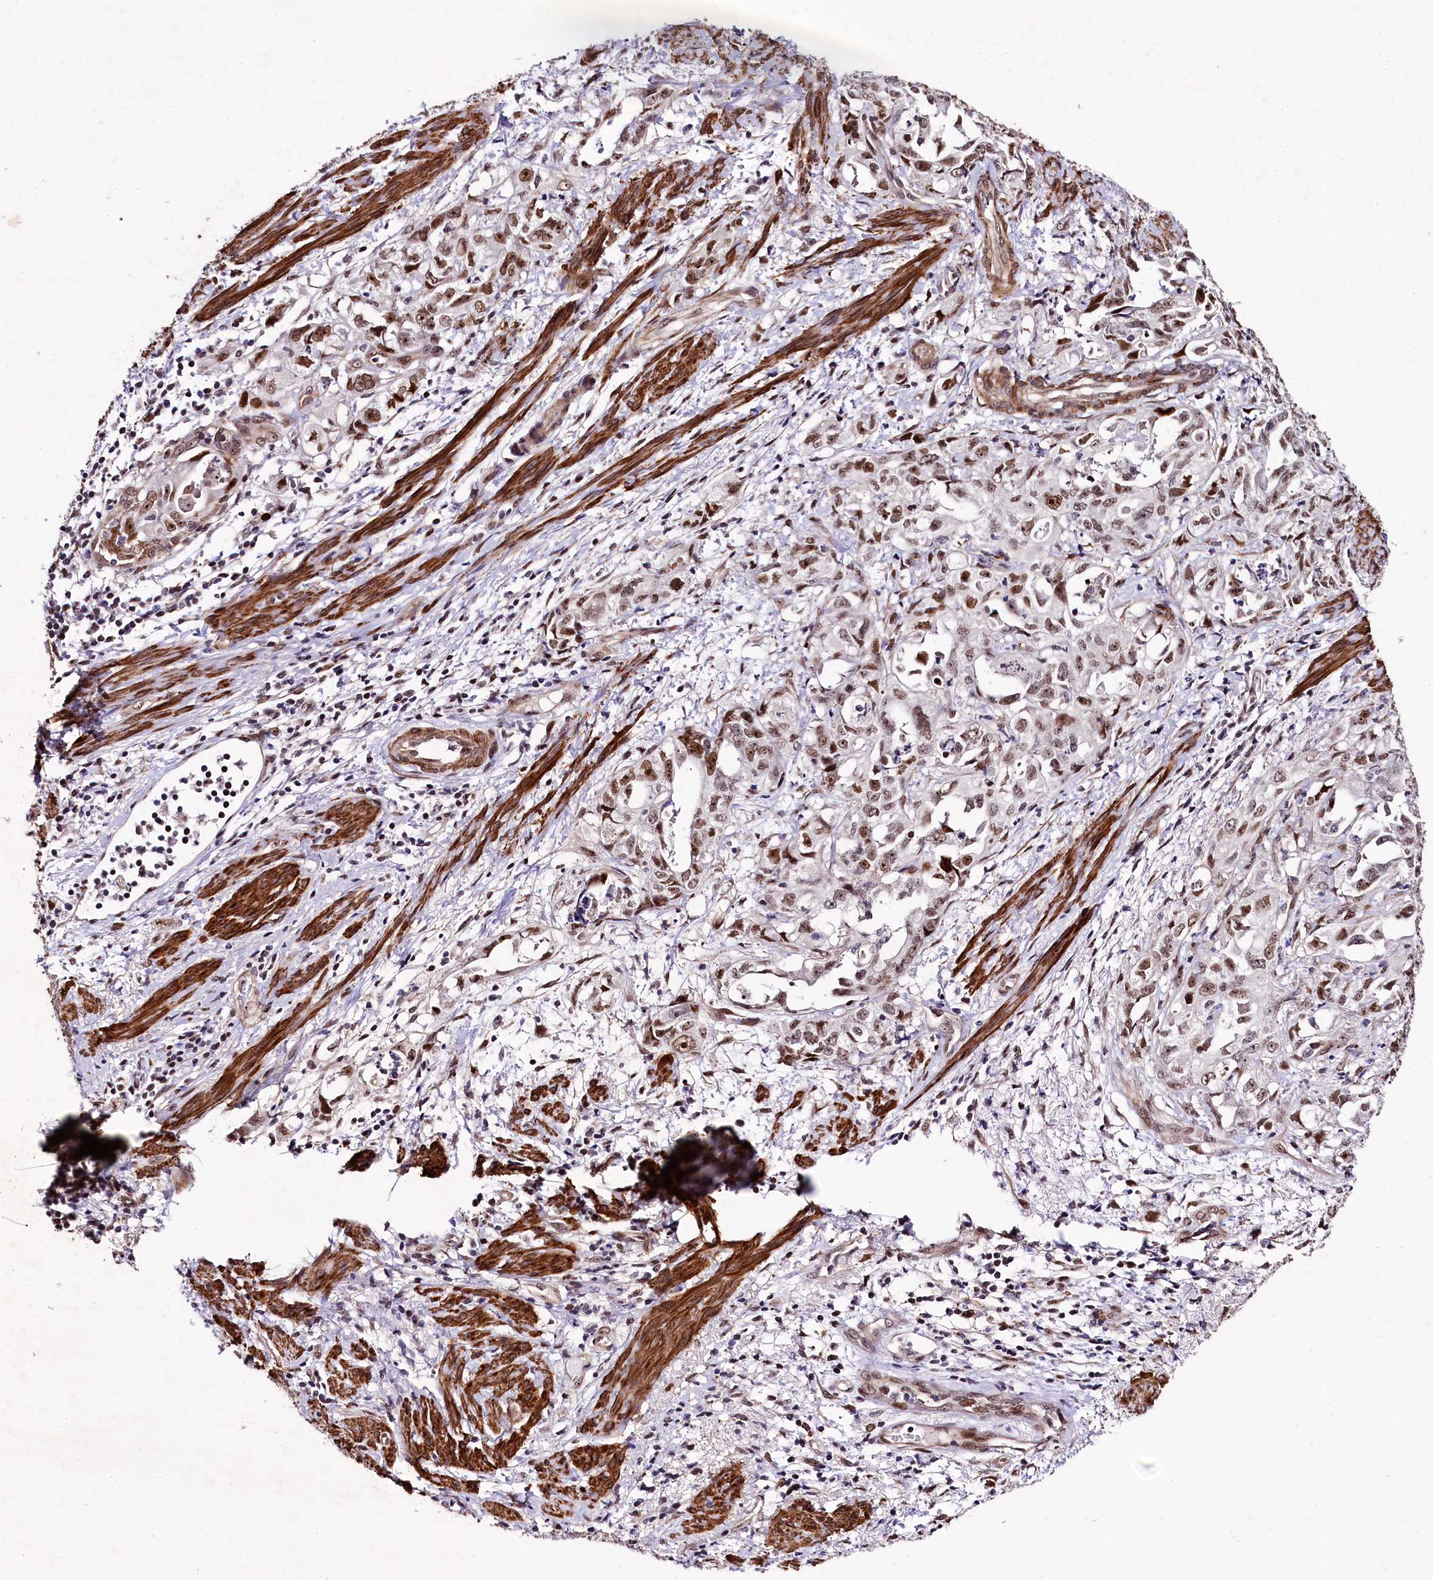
{"staining": {"intensity": "moderate", "quantity": ">75%", "location": "nuclear"}, "tissue": "endometrial cancer", "cell_type": "Tumor cells", "image_type": "cancer", "snomed": [{"axis": "morphology", "description": "Adenocarcinoma, NOS"}, {"axis": "topography", "description": "Endometrium"}], "caption": "A medium amount of moderate nuclear positivity is seen in about >75% of tumor cells in endometrial cancer (adenocarcinoma) tissue.", "gene": "SAMD10", "patient": {"sex": "female", "age": 65}}